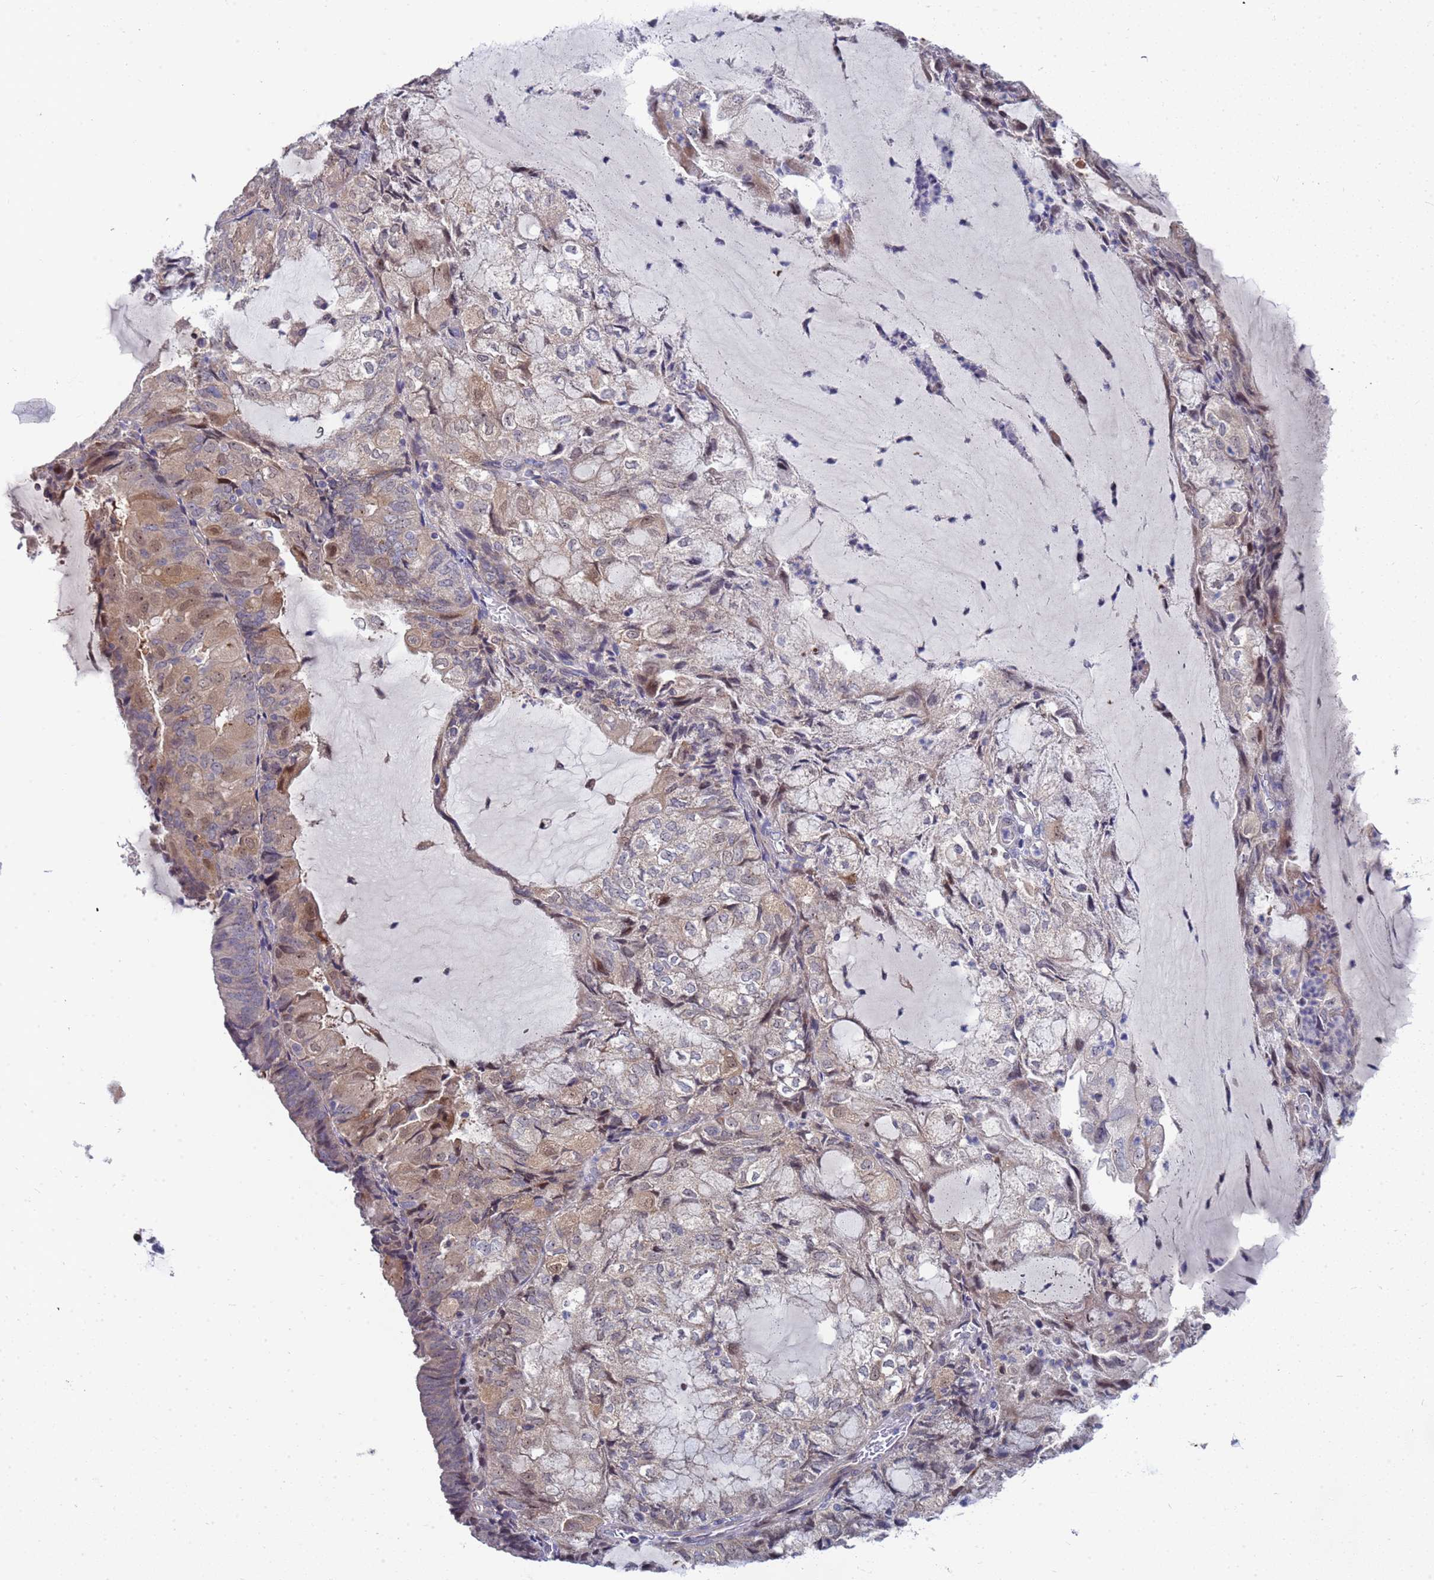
{"staining": {"intensity": "moderate", "quantity": "25%-75%", "location": "cytoplasmic/membranous,nuclear"}, "tissue": "endometrial cancer", "cell_type": "Tumor cells", "image_type": "cancer", "snomed": [{"axis": "morphology", "description": "Adenocarcinoma, NOS"}, {"axis": "topography", "description": "Endometrium"}], "caption": "Immunohistochemistry (IHC) of human endometrial adenocarcinoma displays medium levels of moderate cytoplasmic/membranous and nuclear positivity in approximately 25%-75% of tumor cells.", "gene": "ENOSF1", "patient": {"sex": "female", "age": 81}}